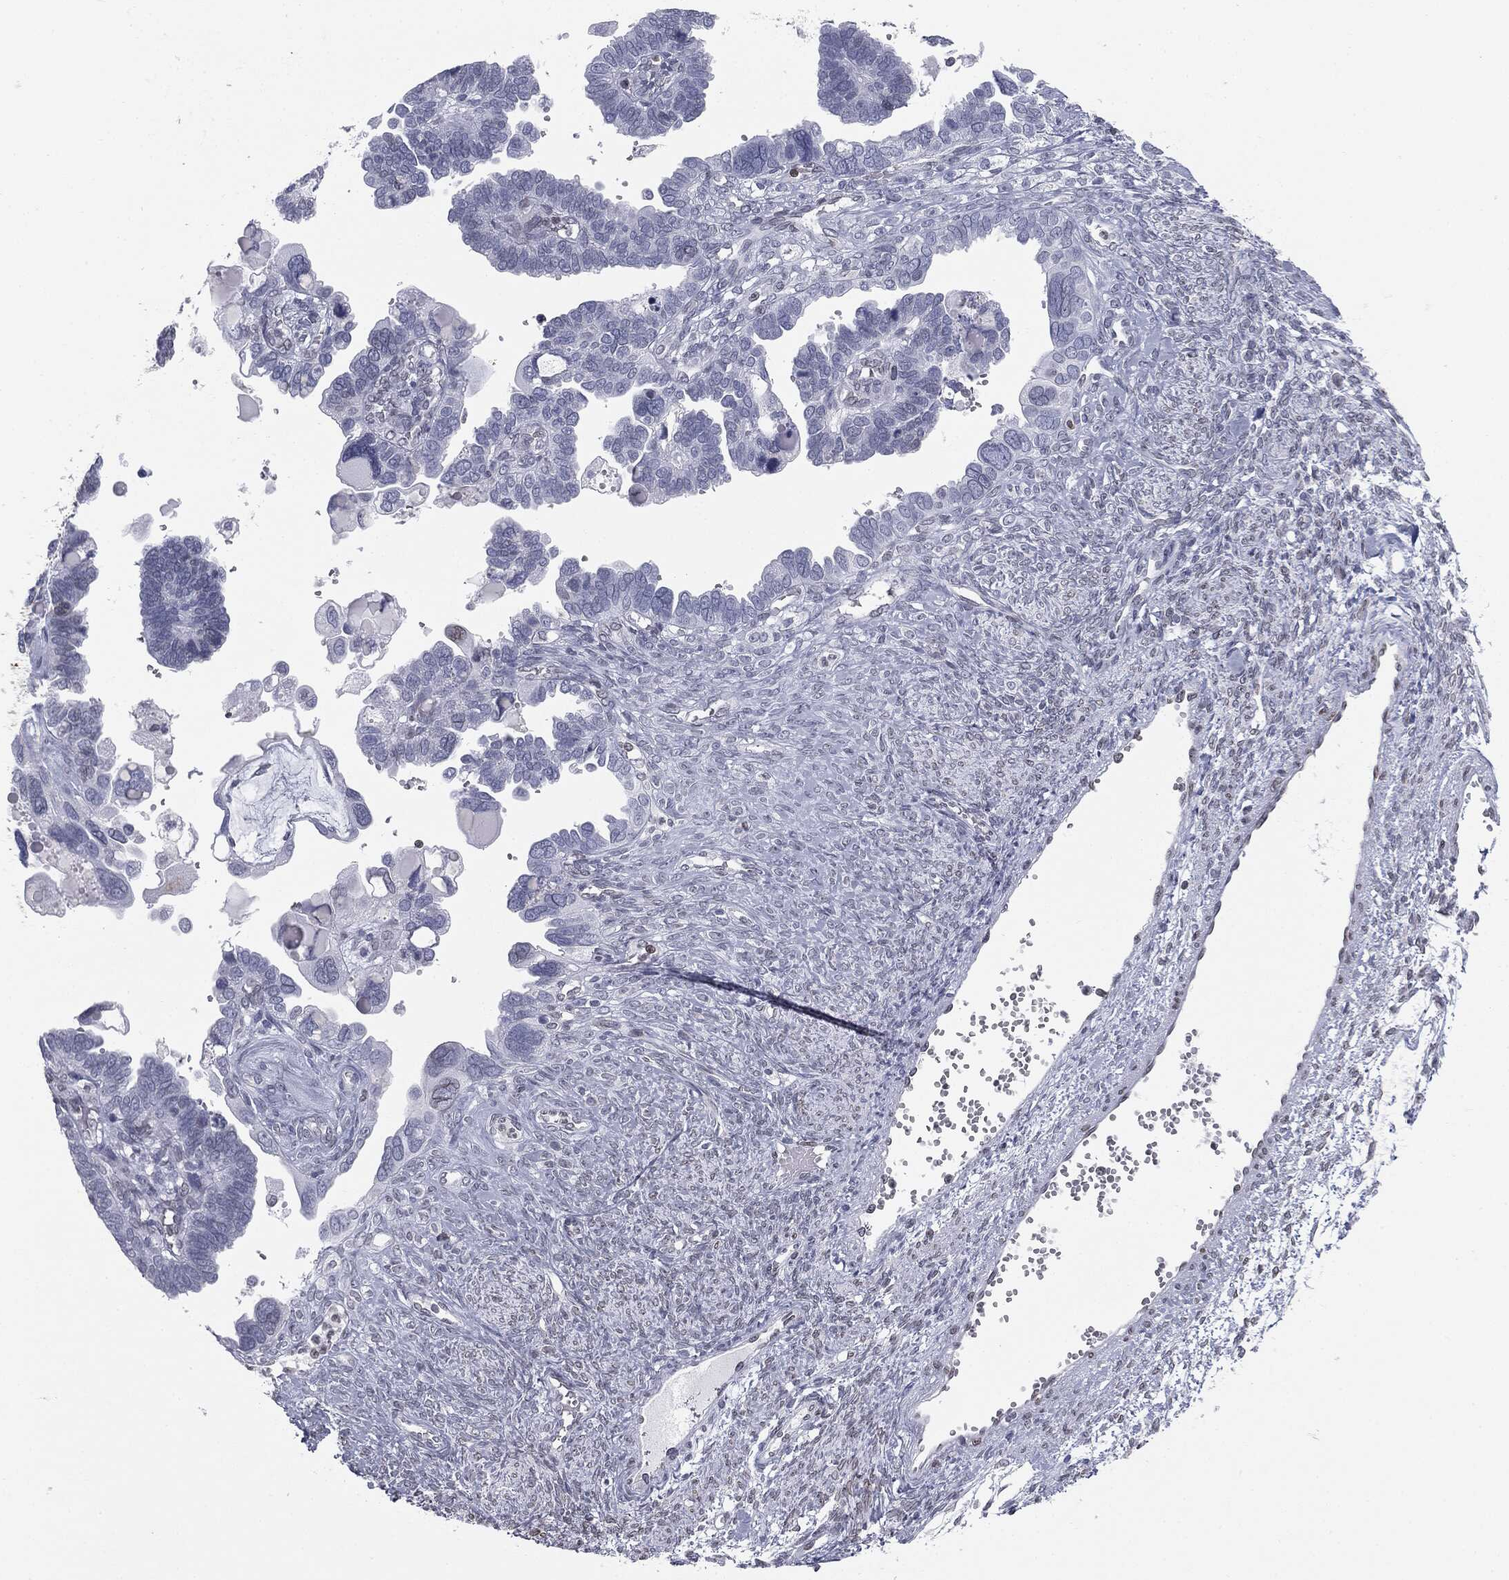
{"staining": {"intensity": "negative", "quantity": "none", "location": "none"}, "tissue": "ovarian cancer", "cell_type": "Tumor cells", "image_type": "cancer", "snomed": [{"axis": "morphology", "description": "Cystadenocarcinoma, serous, NOS"}, {"axis": "topography", "description": "Ovary"}], "caption": "Immunohistochemical staining of human ovarian cancer reveals no significant staining in tumor cells.", "gene": "ALDOB", "patient": {"sex": "female", "age": 51}}